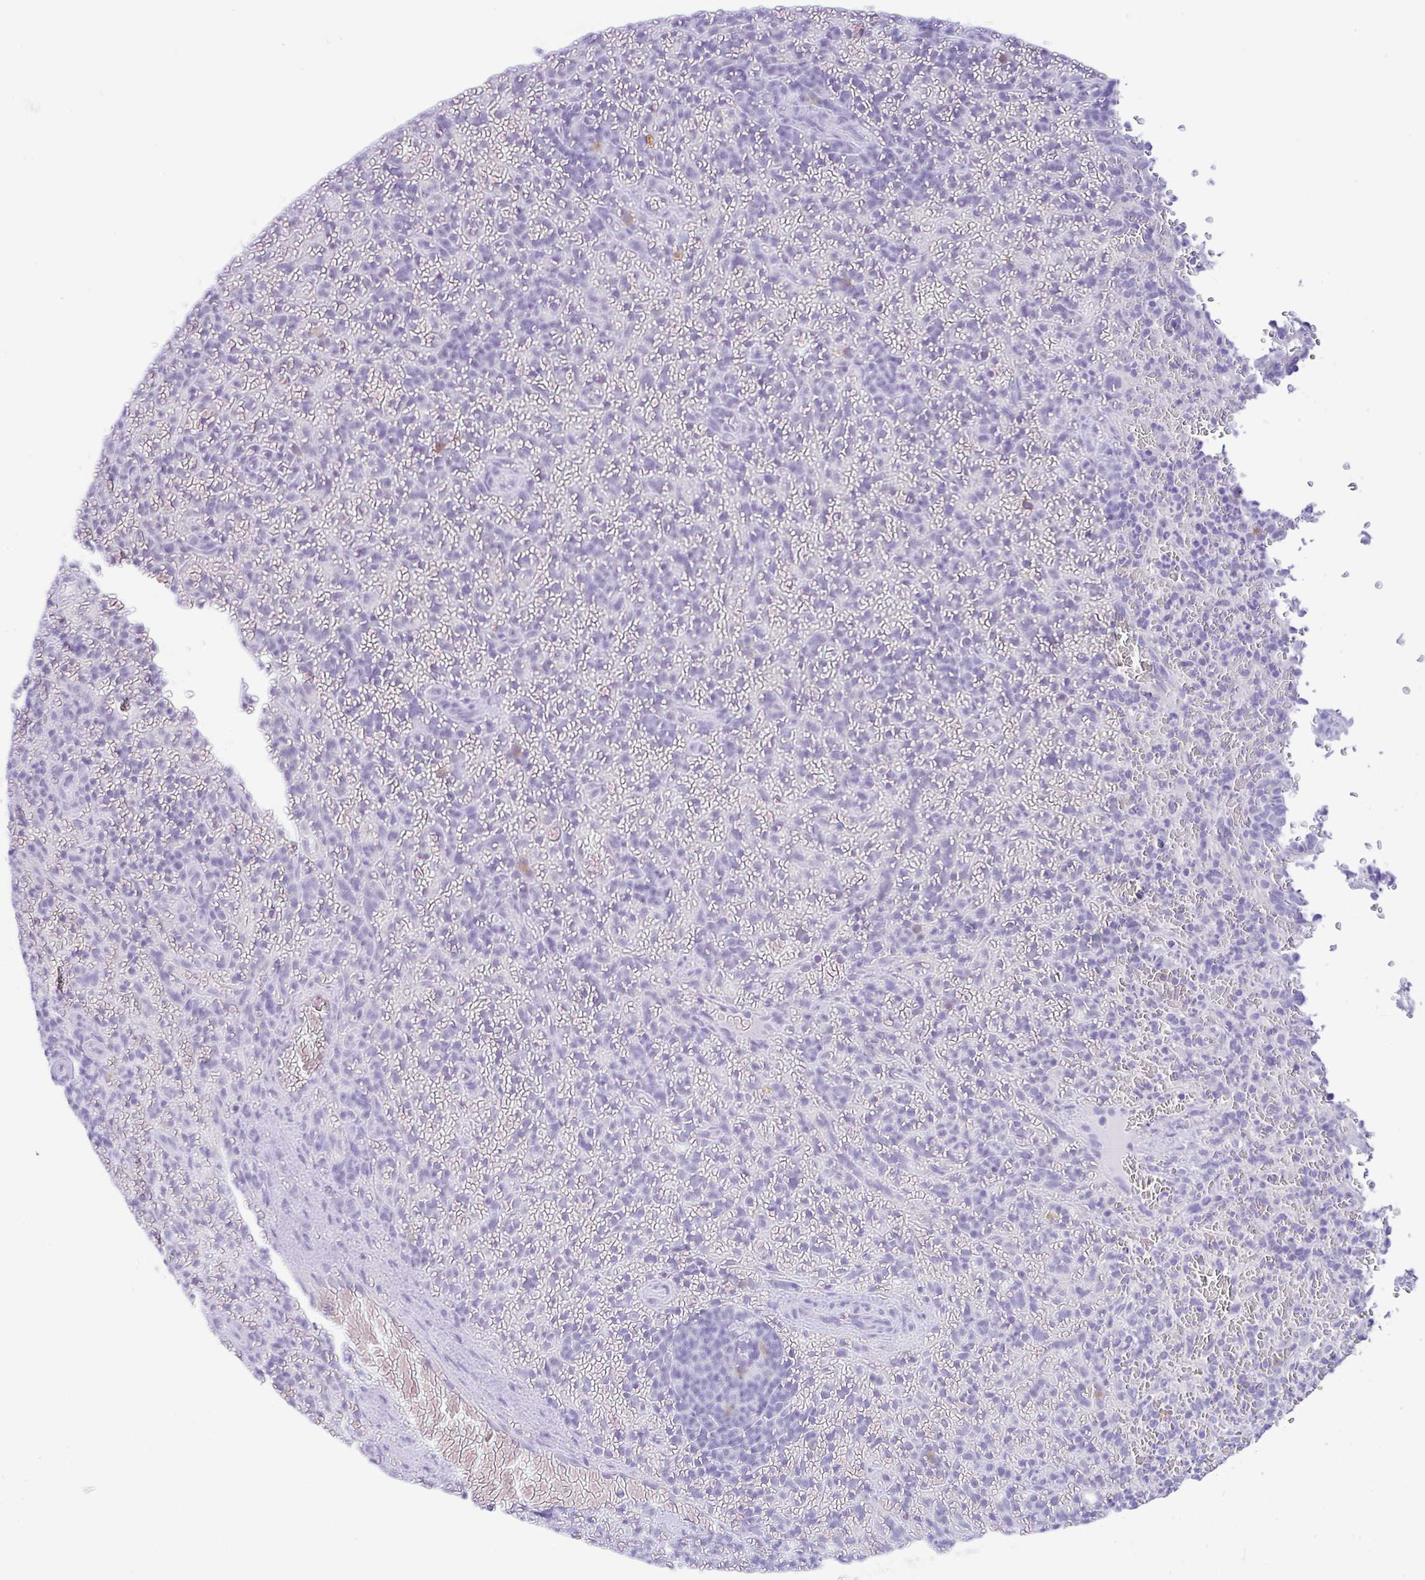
{"staining": {"intensity": "negative", "quantity": "none", "location": "none"}, "tissue": "lymphoma", "cell_type": "Tumor cells", "image_type": "cancer", "snomed": [{"axis": "morphology", "description": "Malignant lymphoma, non-Hodgkin's type, Low grade"}, {"axis": "topography", "description": "Spleen"}], "caption": "Lymphoma stained for a protein using immunohistochemistry exhibits no positivity tumor cells.", "gene": "RRM2", "patient": {"sex": "female", "age": 64}}